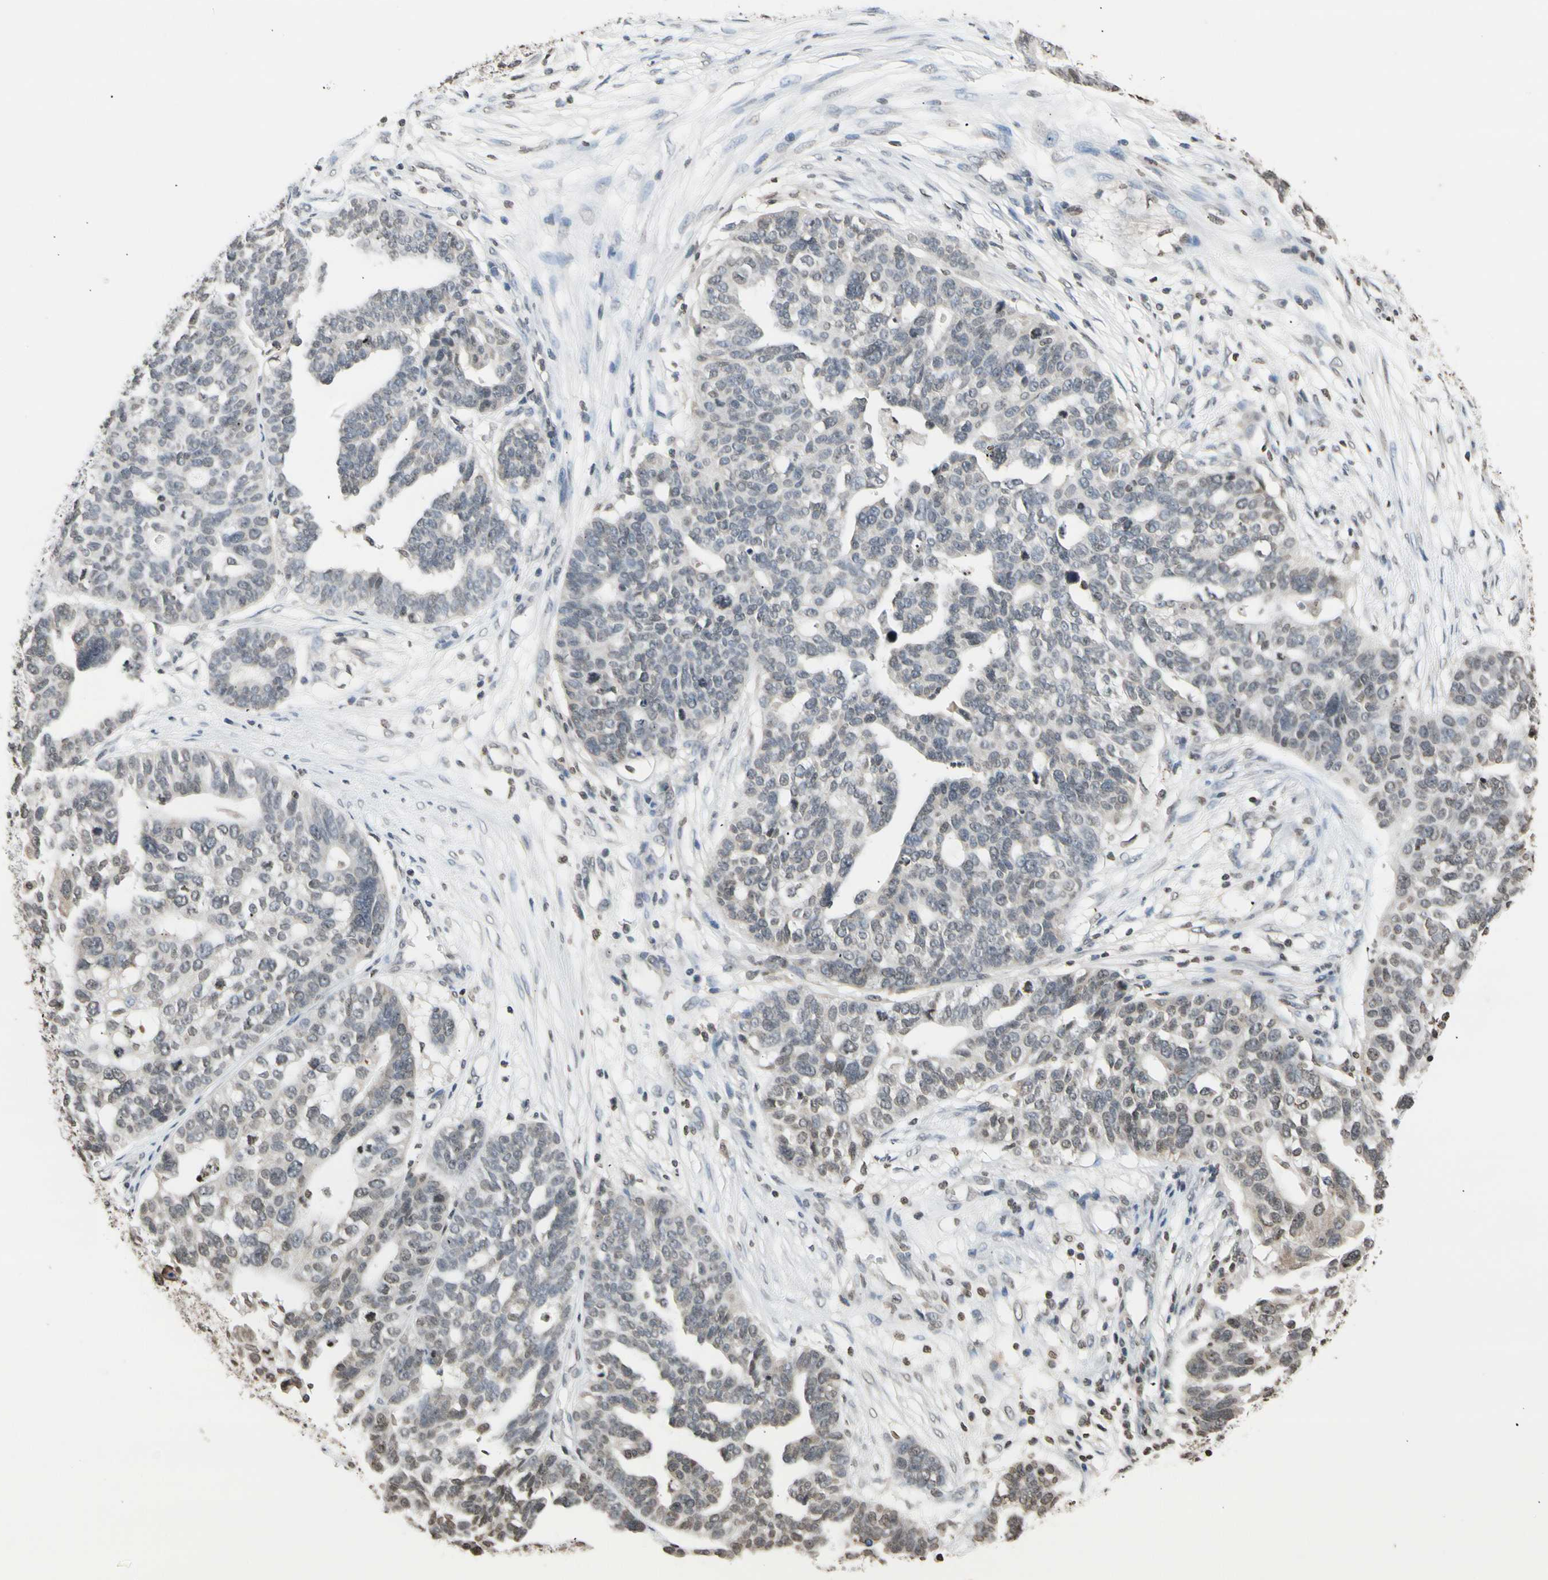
{"staining": {"intensity": "negative", "quantity": "none", "location": "none"}, "tissue": "ovarian cancer", "cell_type": "Tumor cells", "image_type": "cancer", "snomed": [{"axis": "morphology", "description": "Cystadenocarcinoma, serous, NOS"}, {"axis": "topography", "description": "Ovary"}], "caption": "The immunohistochemistry histopathology image has no significant expression in tumor cells of ovarian serous cystadenocarcinoma tissue.", "gene": "GPX4", "patient": {"sex": "female", "age": 59}}